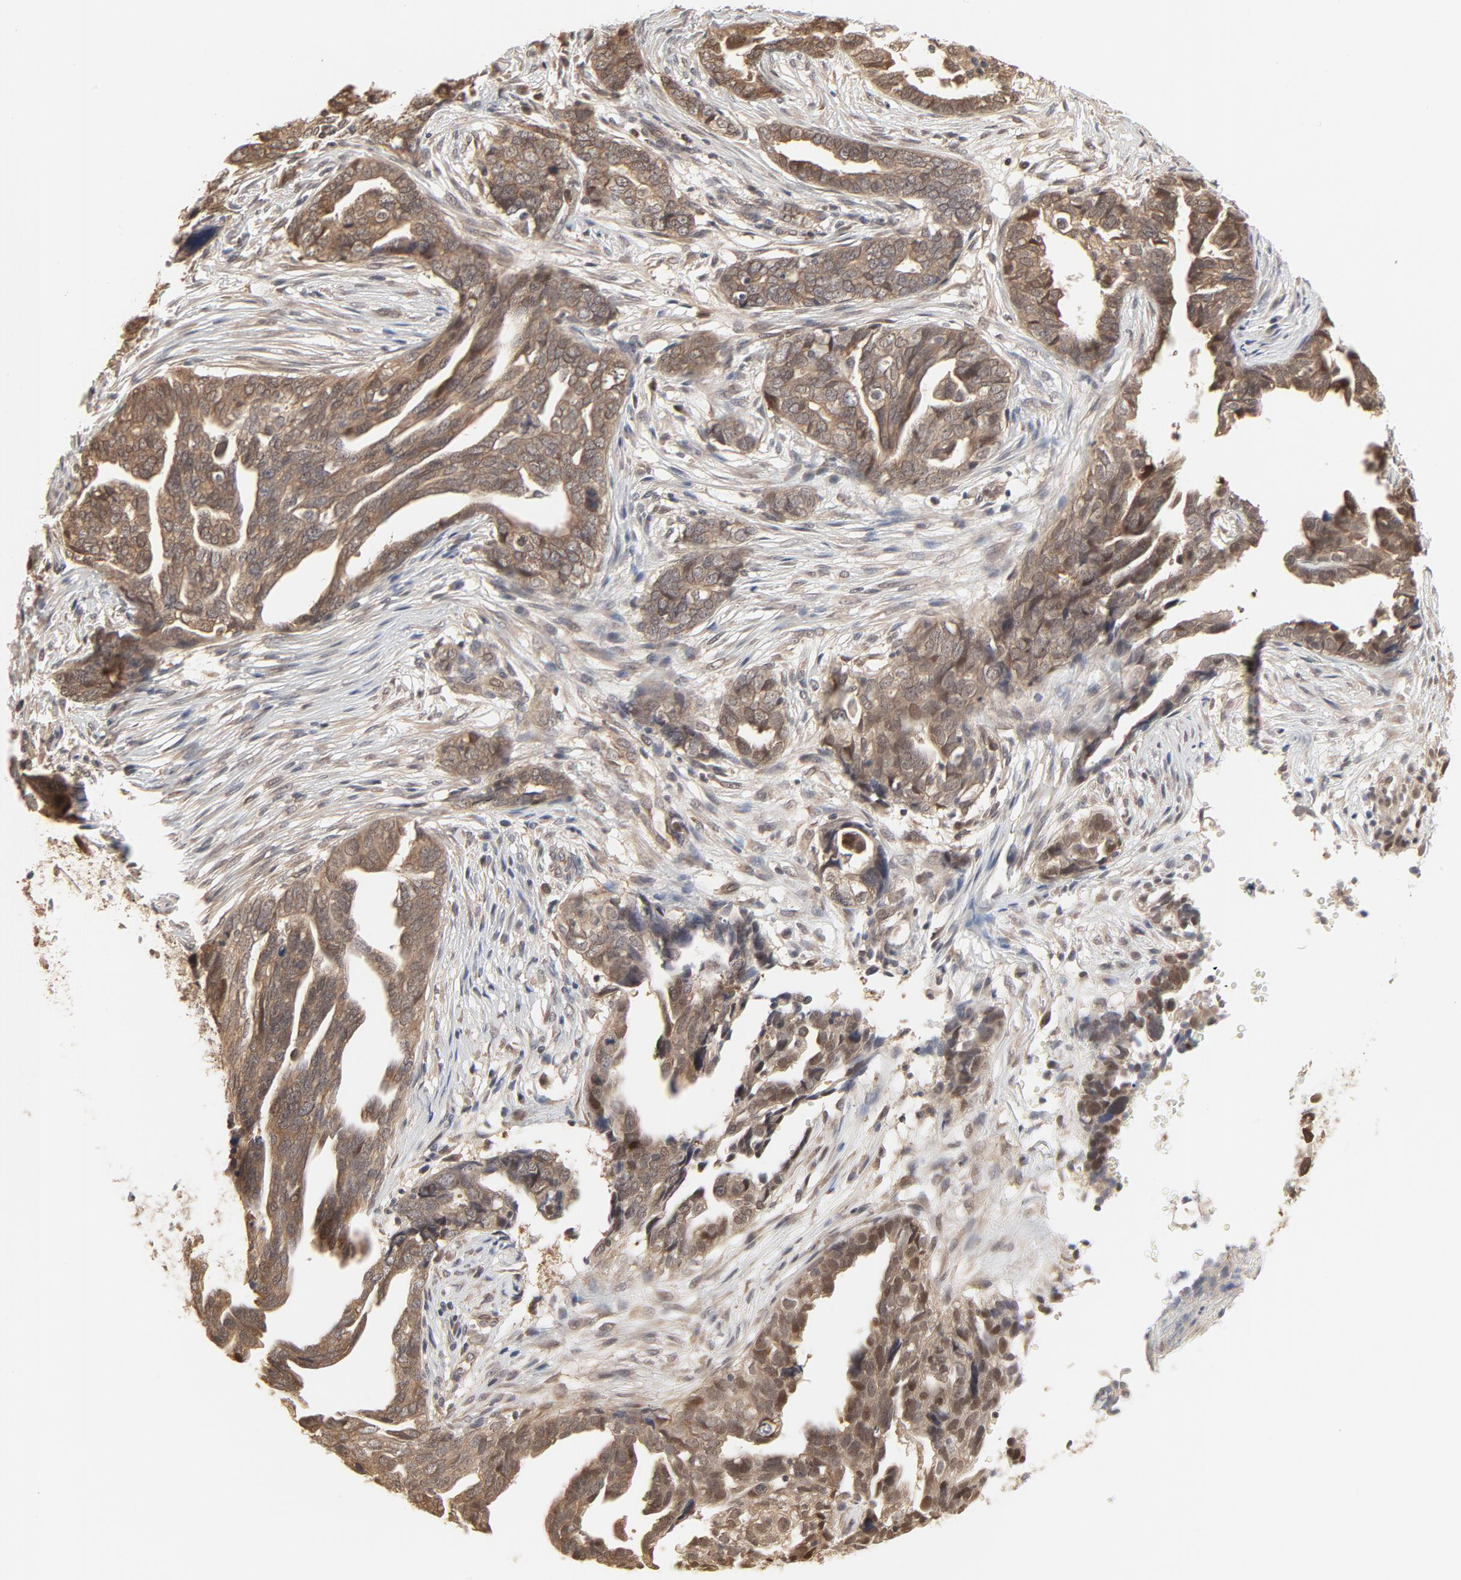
{"staining": {"intensity": "weak", "quantity": ">75%", "location": "cytoplasmic/membranous,nuclear"}, "tissue": "ovarian cancer", "cell_type": "Tumor cells", "image_type": "cancer", "snomed": [{"axis": "morphology", "description": "Normal tissue, NOS"}, {"axis": "morphology", "description": "Cystadenocarcinoma, serous, NOS"}, {"axis": "topography", "description": "Fallopian tube"}, {"axis": "topography", "description": "Ovary"}], "caption": "The micrograph shows staining of ovarian serous cystadenocarcinoma, revealing weak cytoplasmic/membranous and nuclear protein expression (brown color) within tumor cells.", "gene": "NEDD8", "patient": {"sex": "female", "age": 56}}